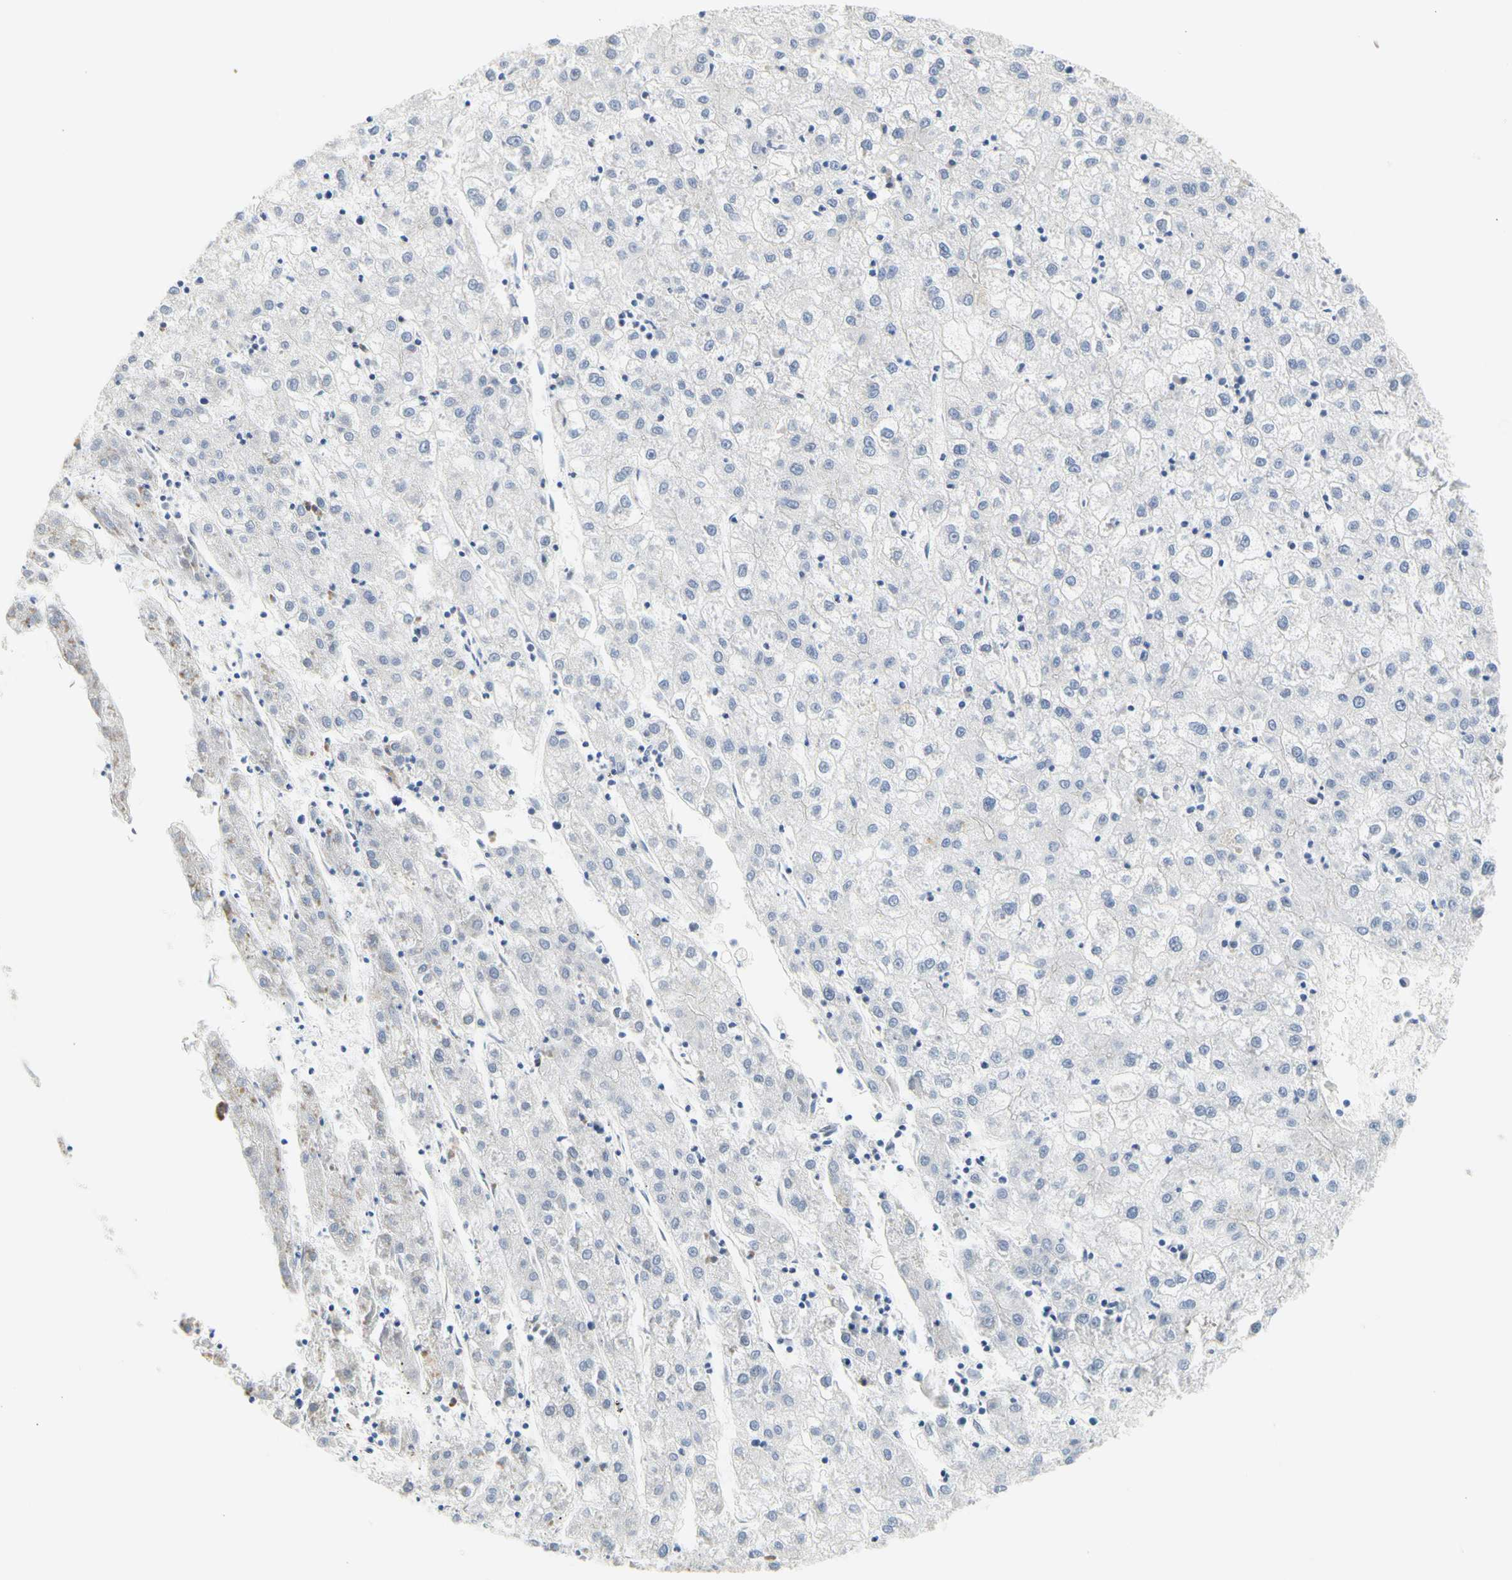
{"staining": {"intensity": "negative", "quantity": "none", "location": "none"}, "tissue": "liver cancer", "cell_type": "Tumor cells", "image_type": "cancer", "snomed": [{"axis": "morphology", "description": "Carcinoma, Hepatocellular, NOS"}, {"axis": "topography", "description": "Liver"}], "caption": "Liver cancer (hepatocellular carcinoma) stained for a protein using immunohistochemistry (IHC) shows no positivity tumor cells.", "gene": "ZNF236", "patient": {"sex": "male", "age": 72}}